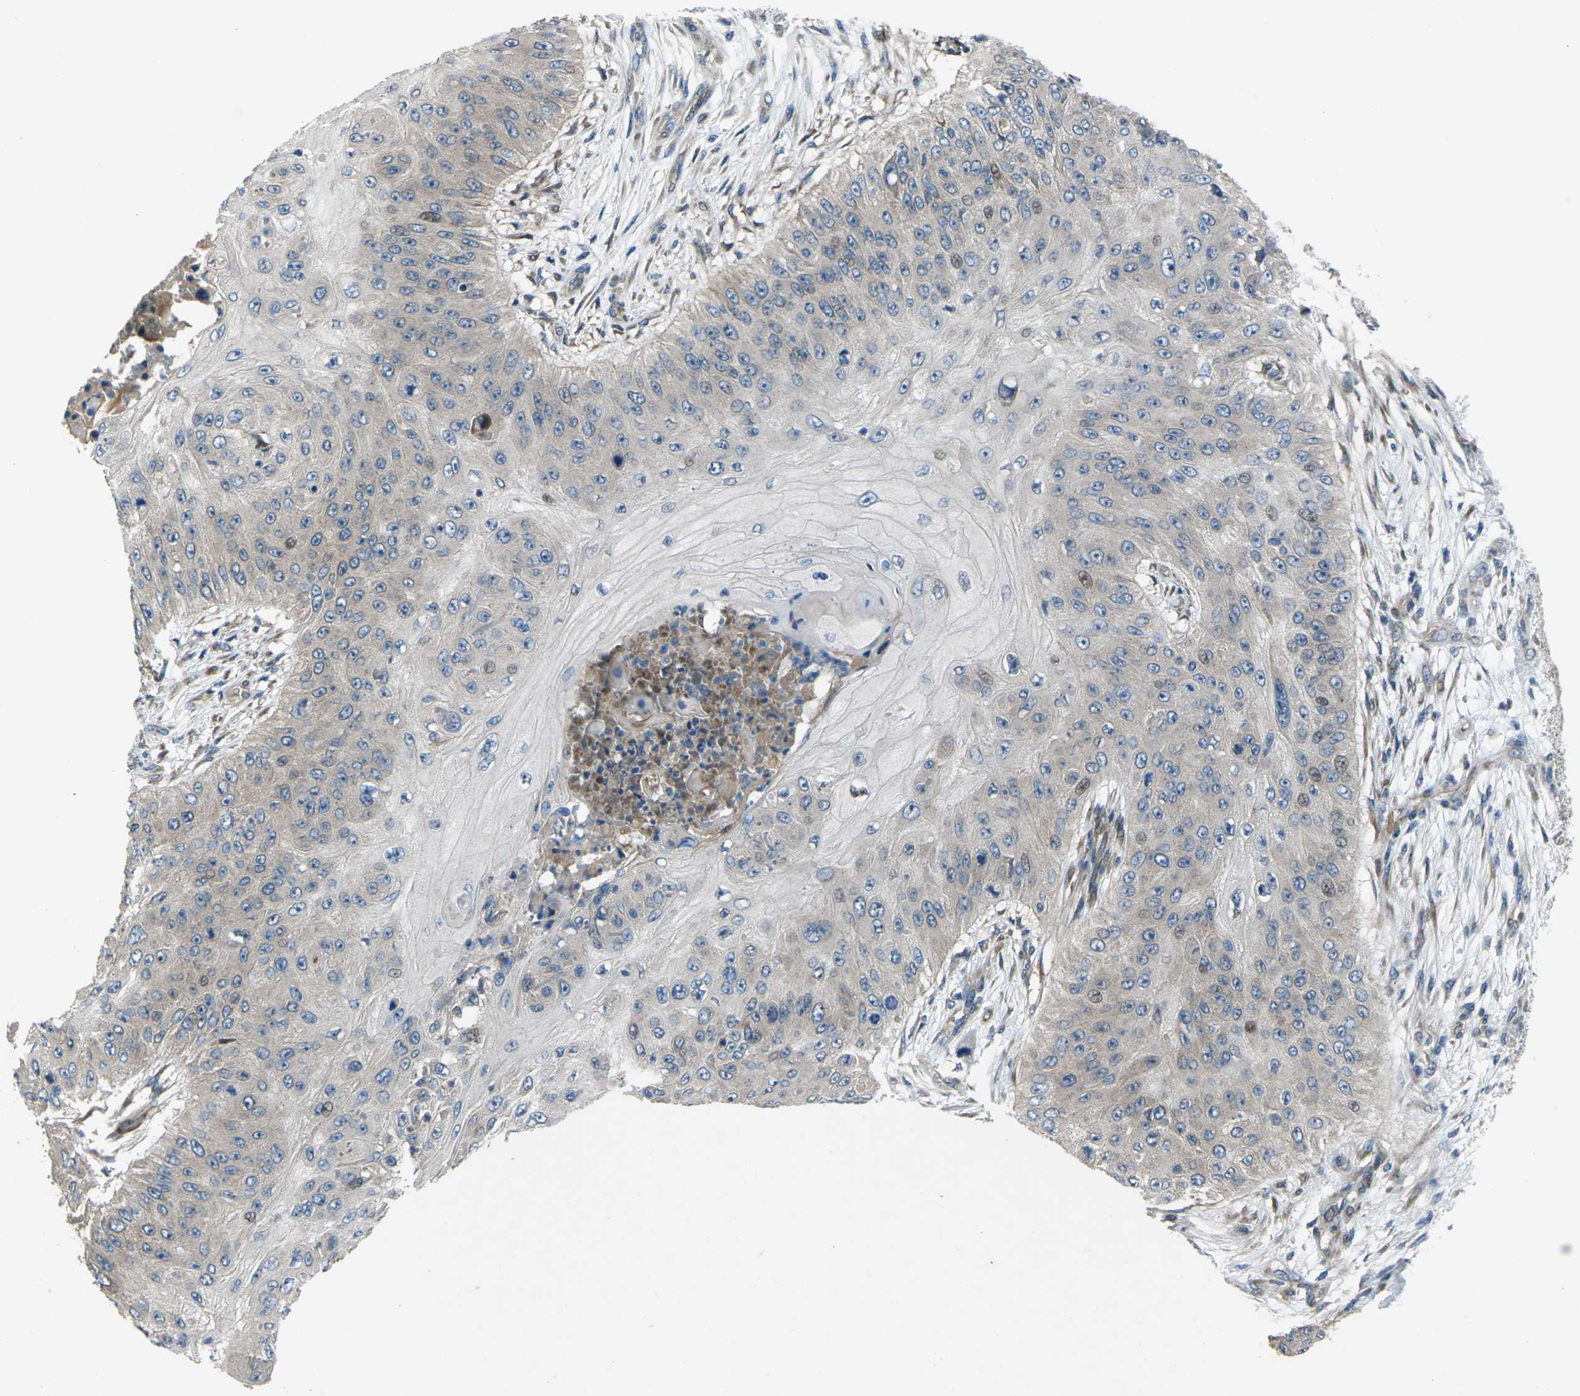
{"staining": {"intensity": "weak", "quantity": "<25%", "location": "cytoplasmic/membranous"}, "tissue": "skin cancer", "cell_type": "Tumor cells", "image_type": "cancer", "snomed": [{"axis": "morphology", "description": "Squamous cell carcinoma, NOS"}, {"axis": "topography", "description": "Skin"}], "caption": "High power microscopy micrograph of an IHC micrograph of skin squamous cell carcinoma, revealing no significant positivity in tumor cells.", "gene": "EDNRA", "patient": {"sex": "female", "age": 80}}